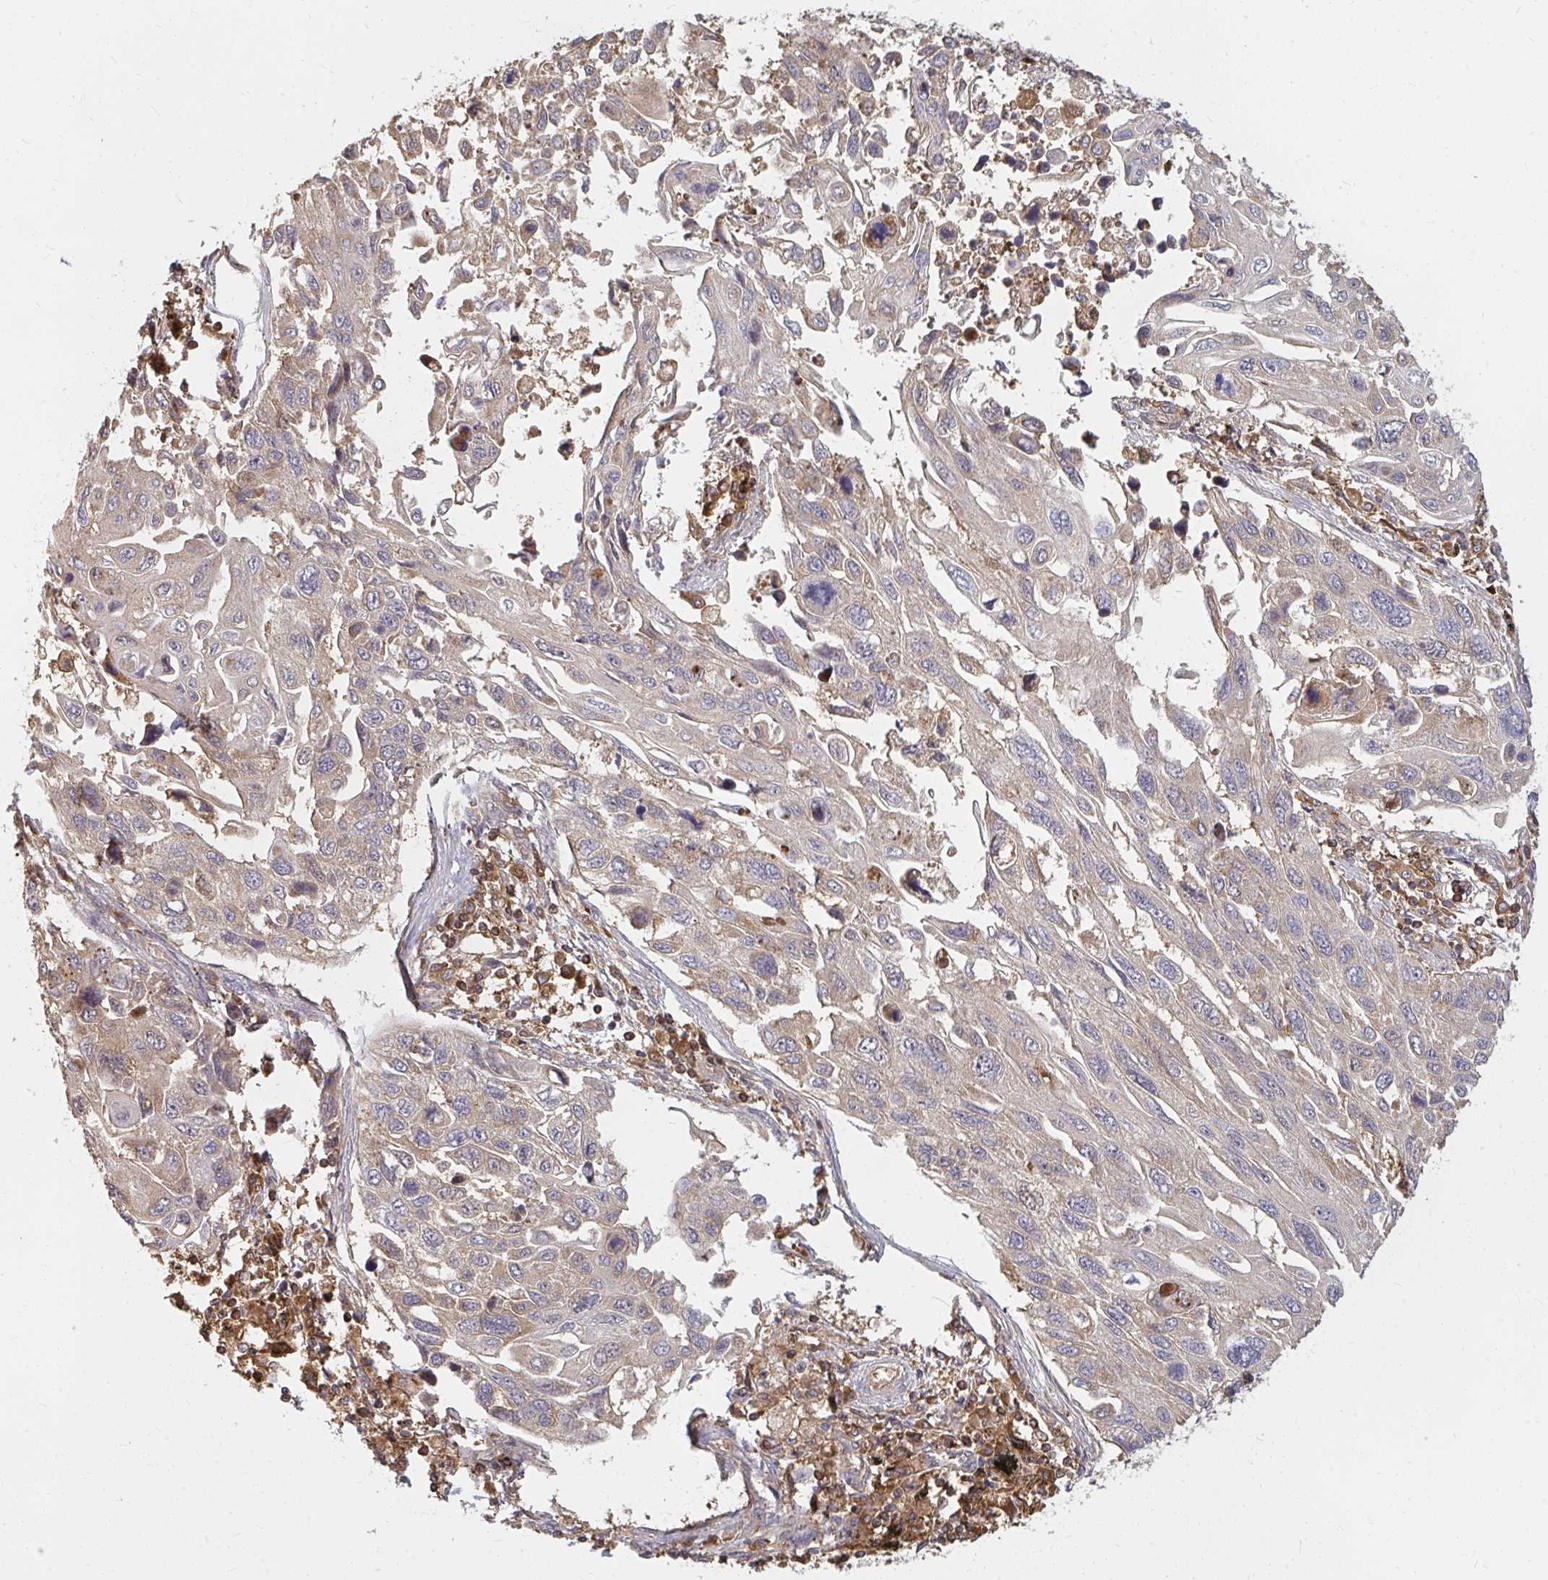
{"staining": {"intensity": "weak", "quantity": "<25%", "location": "cytoplasmic/membranous"}, "tissue": "lung cancer", "cell_type": "Tumor cells", "image_type": "cancer", "snomed": [{"axis": "morphology", "description": "Squamous cell carcinoma, NOS"}, {"axis": "topography", "description": "Lung"}], "caption": "Immunohistochemistry (IHC) of human lung cancer (squamous cell carcinoma) displays no positivity in tumor cells. (DAB immunohistochemistry visualized using brightfield microscopy, high magnification).", "gene": "ZNF285", "patient": {"sex": "male", "age": 62}}